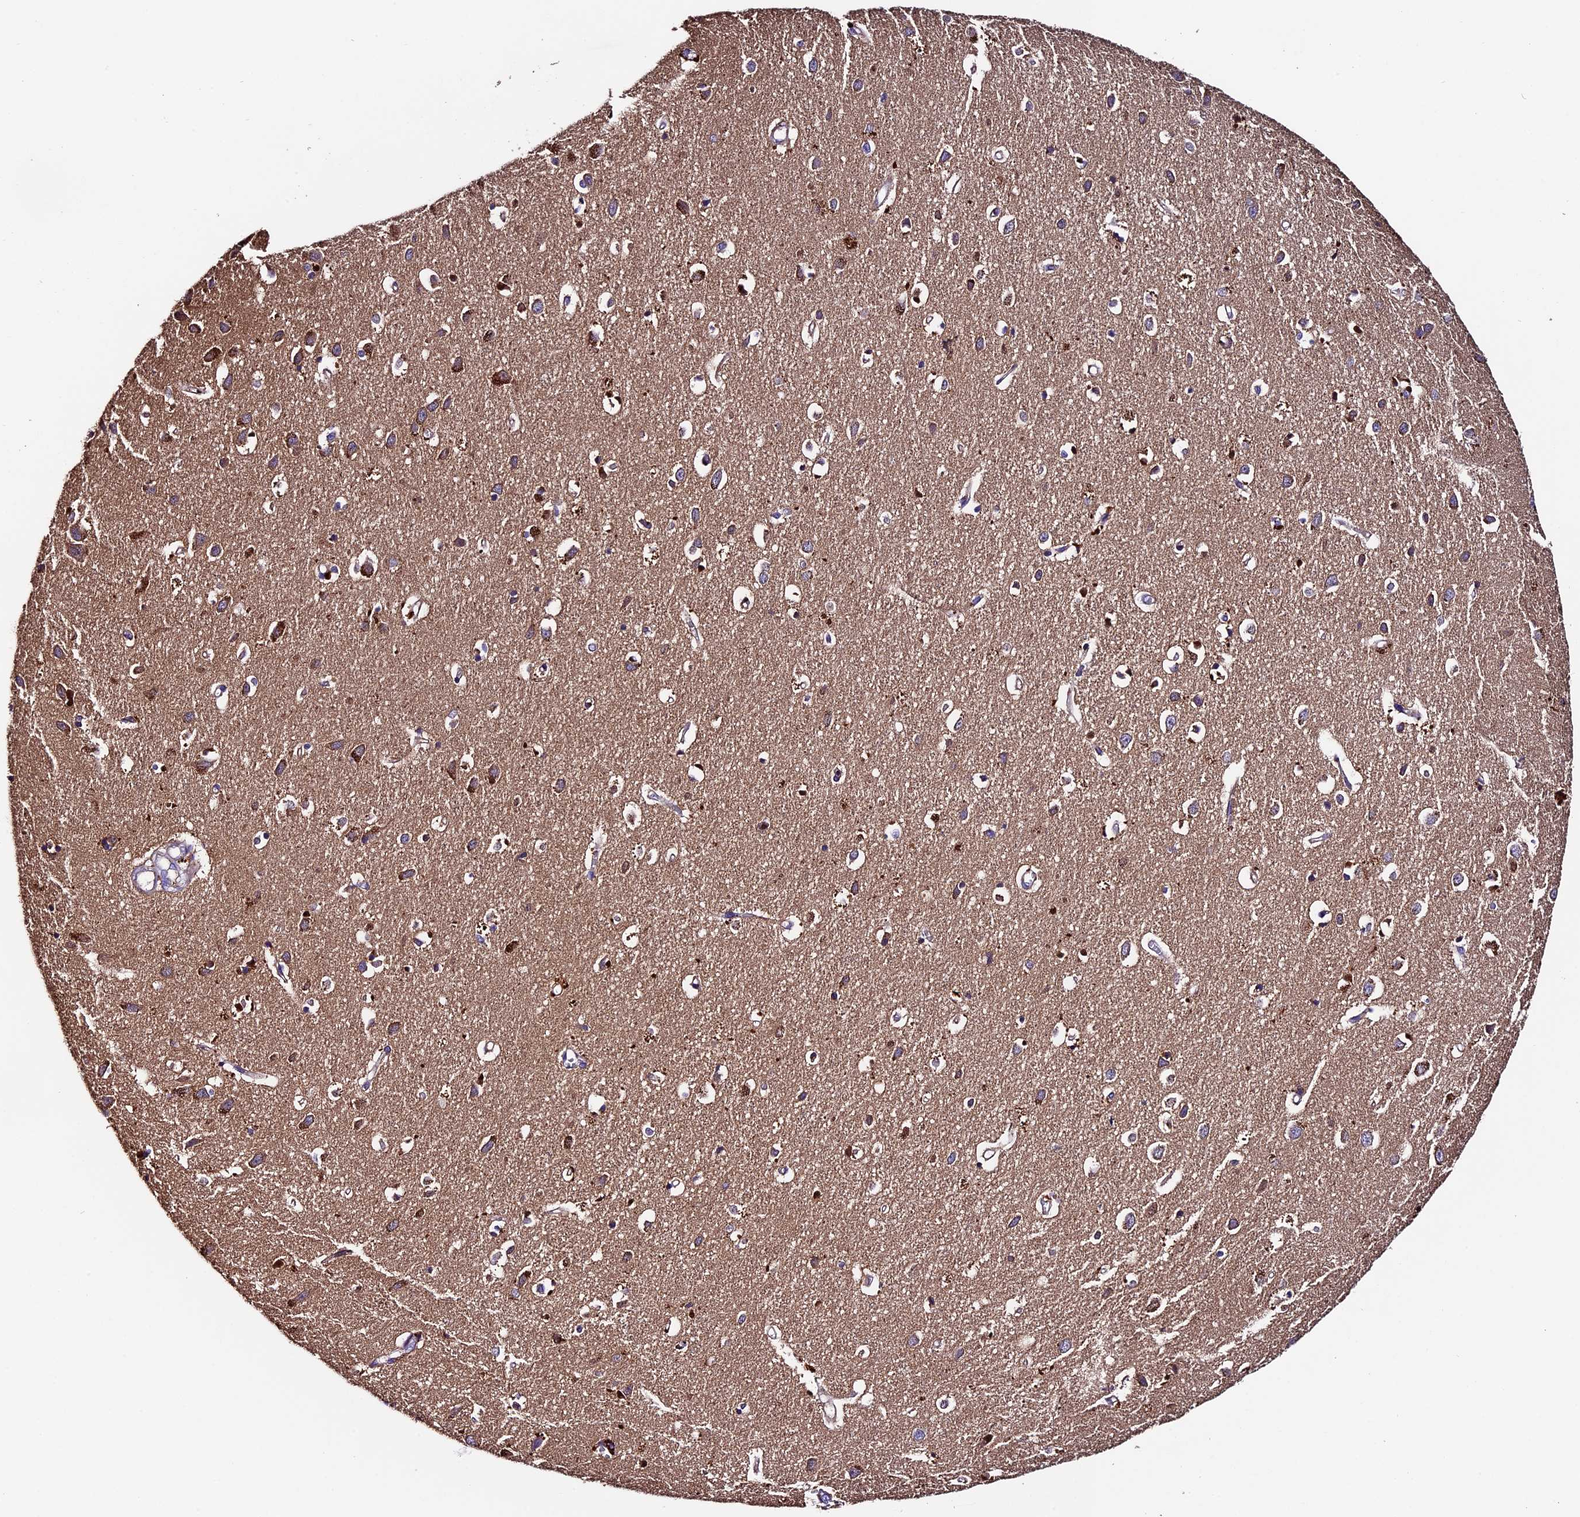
{"staining": {"intensity": "negative", "quantity": "none", "location": "none"}, "tissue": "cerebral cortex", "cell_type": "Endothelial cells", "image_type": "normal", "snomed": [{"axis": "morphology", "description": "Normal tissue, NOS"}, {"axis": "topography", "description": "Cerebral cortex"}], "caption": "A histopathology image of cerebral cortex stained for a protein shows no brown staining in endothelial cells. Nuclei are stained in blue.", "gene": "CLN5", "patient": {"sex": "female", "age": 64}}